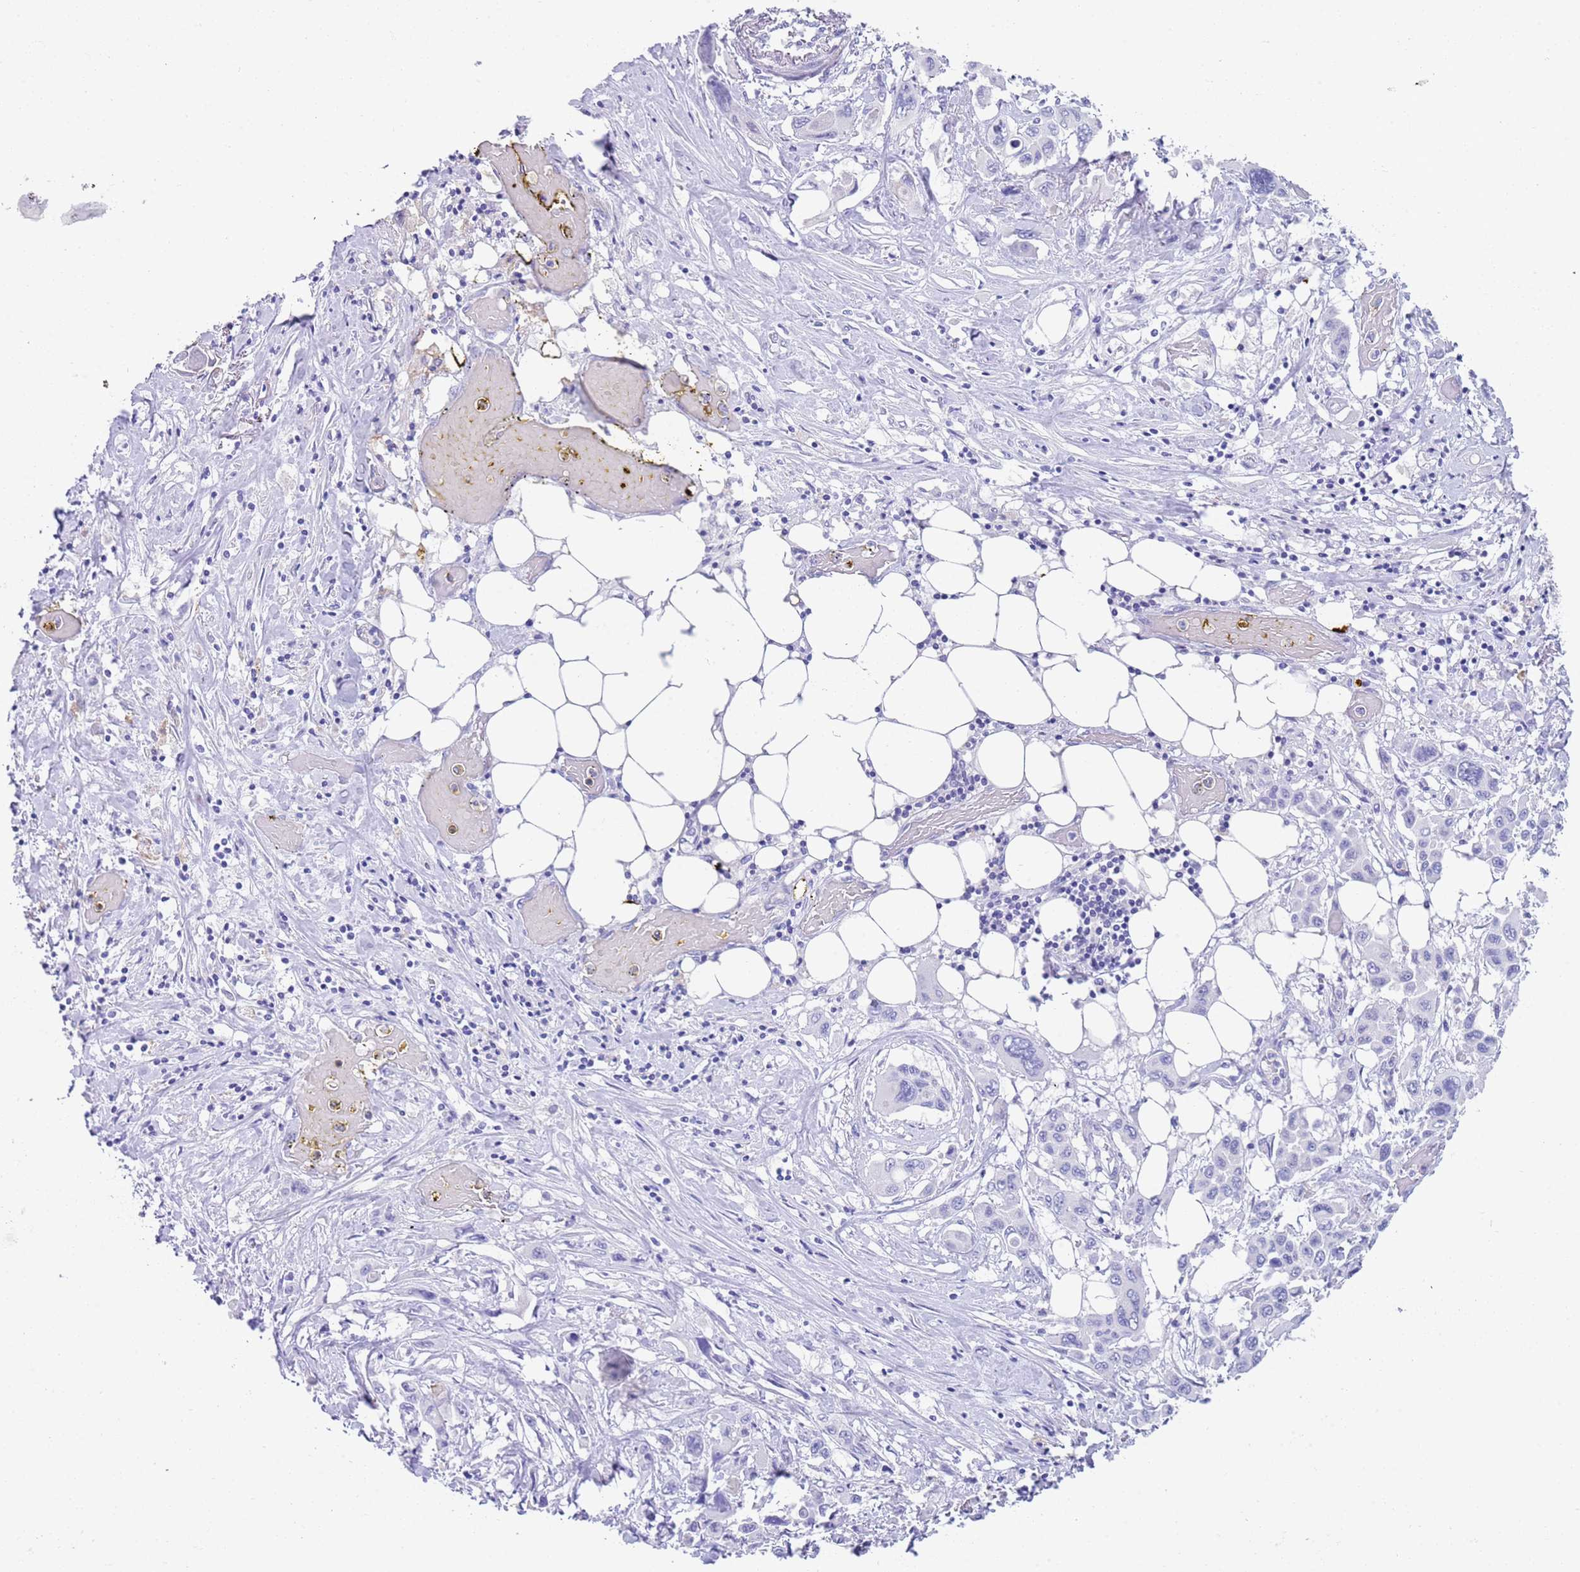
{"staining": {"intensity": "negative", "quantity": "none", "location": "none"}, "tissue": "pancreatic cancer", "cell_type": "Tumor cells", "image_type": "cancer", "snomed": [{"axis": "morphology", "description": "Adenocarcinoma, NOS"}, {"axis": "topography", "description": "Pancreas"}], "caption": "Histopathology image shows no protein positivity in tumor cells of pancreatic cancer (adenocarcinoma) tissue. Nuclei are stained in blue.", "gene": "CPXM2", "patient": {"sex": "male", "age": 92}}